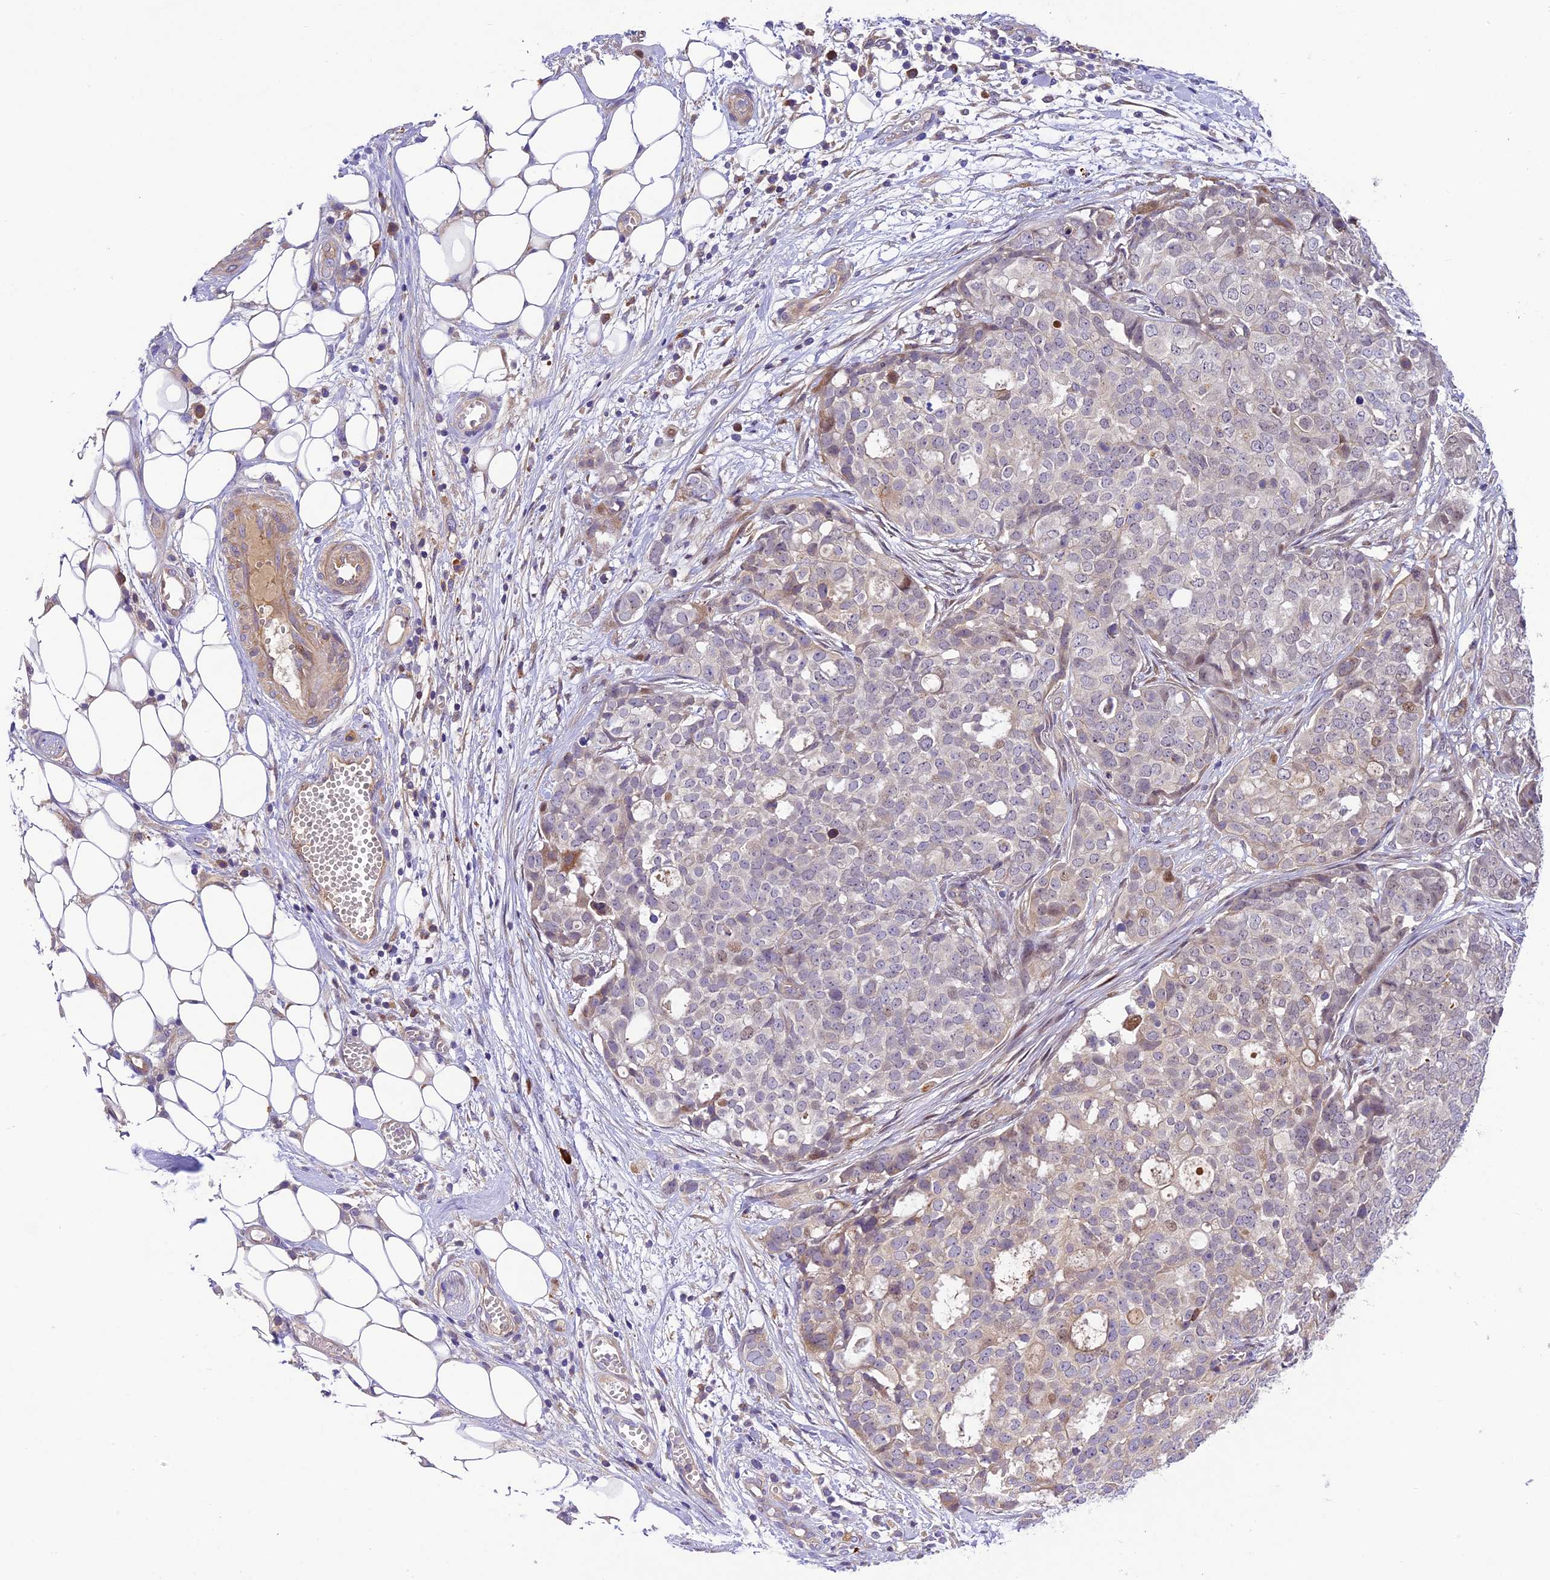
{"staining": {"intensity": "negative", "quantity": "none", "location": "none"}, "tissue": "ovarian cancer", "cell_type": "Tumor cells", "image_type": "cancer", "snomed": [{"axis": "morphology", "description": "Cystadenocarcinoma, serous, NOS"}, {"axis": "topography", "description": "Soft tissue"}, {"axis": "topography", "description": "Ovary"}], "caption": "This is an immunohistochemistry (IHC) micrograph of human ovarian cancer (serous cystadenocarcinoma). There is no positivity in tumor cells.", "gene": "NEK8", "patient": {"sex": "female", "age": 57}}